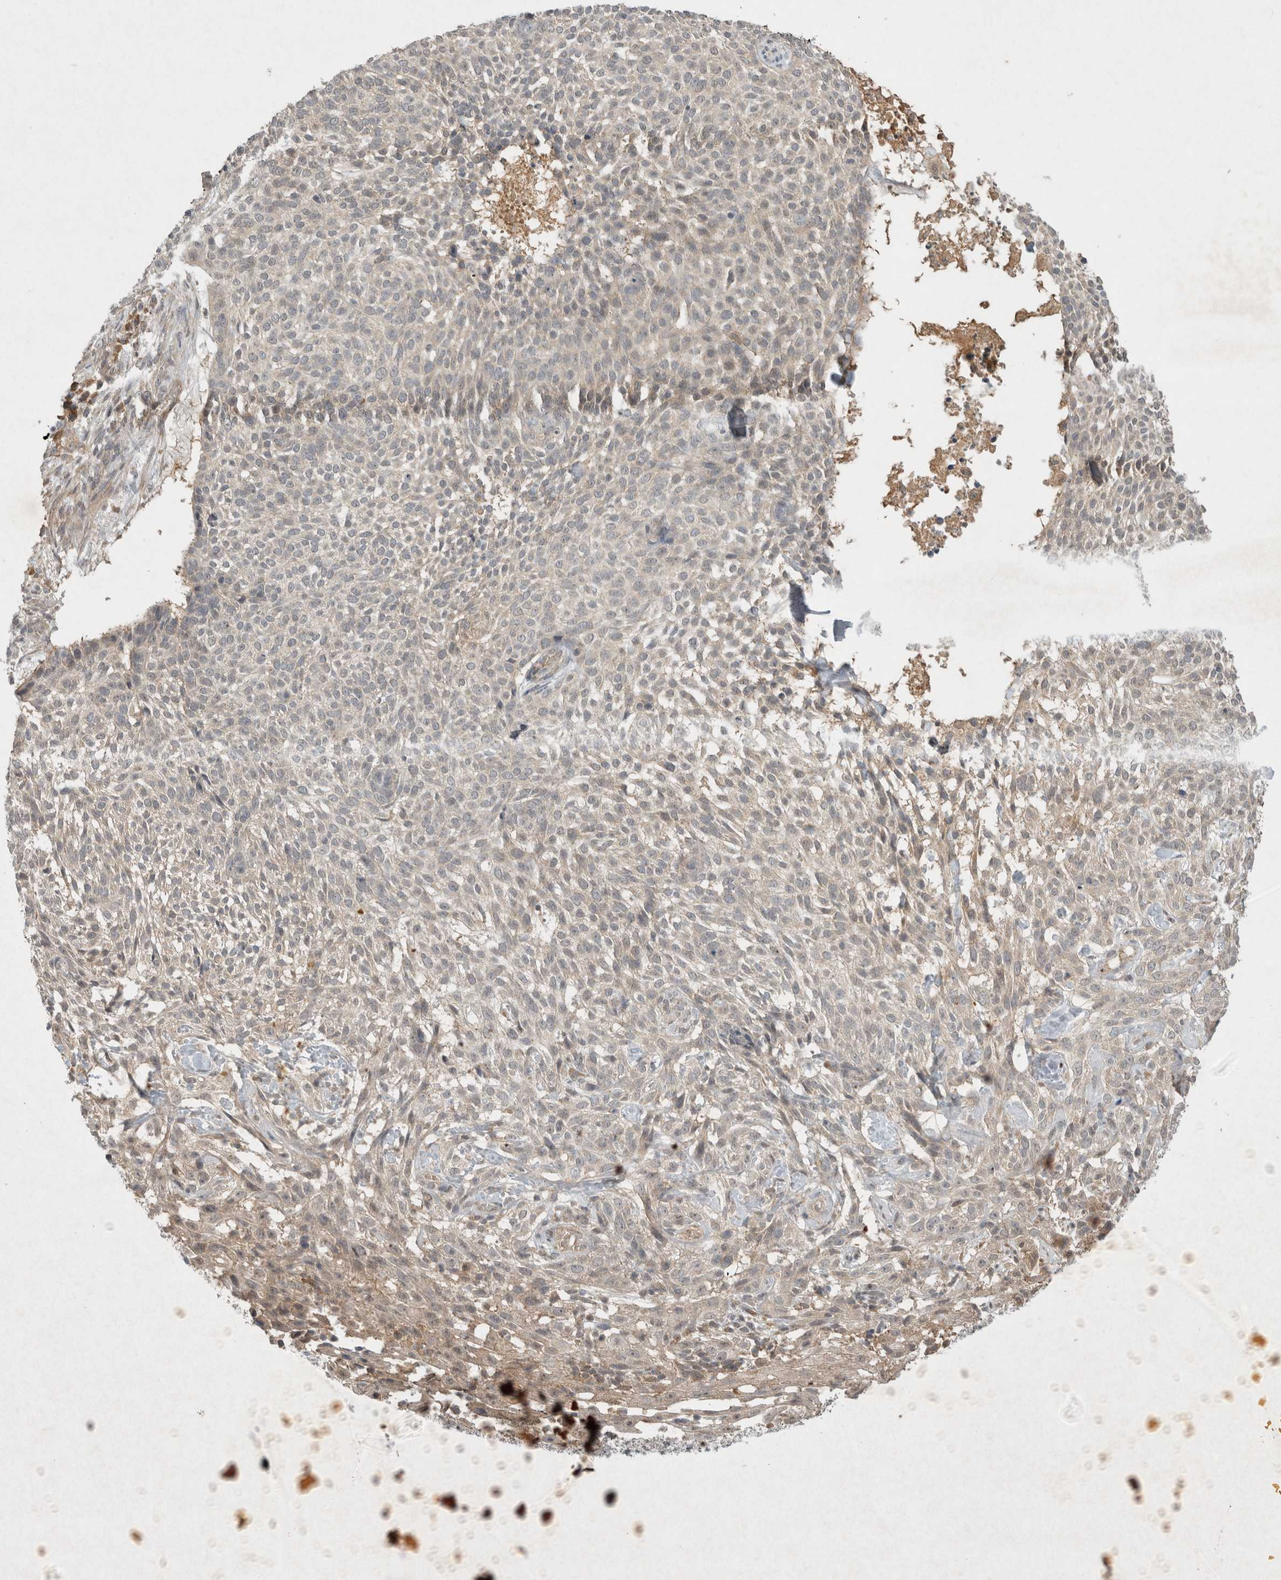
{"staining": {"intensity": "weak", "quantity": "<25%", "location": "cytoplasmic/membranous"}, "tissue": "skin cancer", "cell_type": "Tumor cells", "image_type": "cancer", "snomed": [{"axis": "morphology", "description": "Basal cell carcinoma"}, {"axis": "topography", "description": "Skin"}], "caption": "Image shows no protein staining in tumor cells of skin cancer (basal cell carcinoma) tissue. The staining is performed using DAB (3,3'-diaminobenzidine) brown chromogen with nuclei counter-stained in using hematoxylin.", "gene": "LOXL2", "patient": {"sex": "female", "age": 64}}